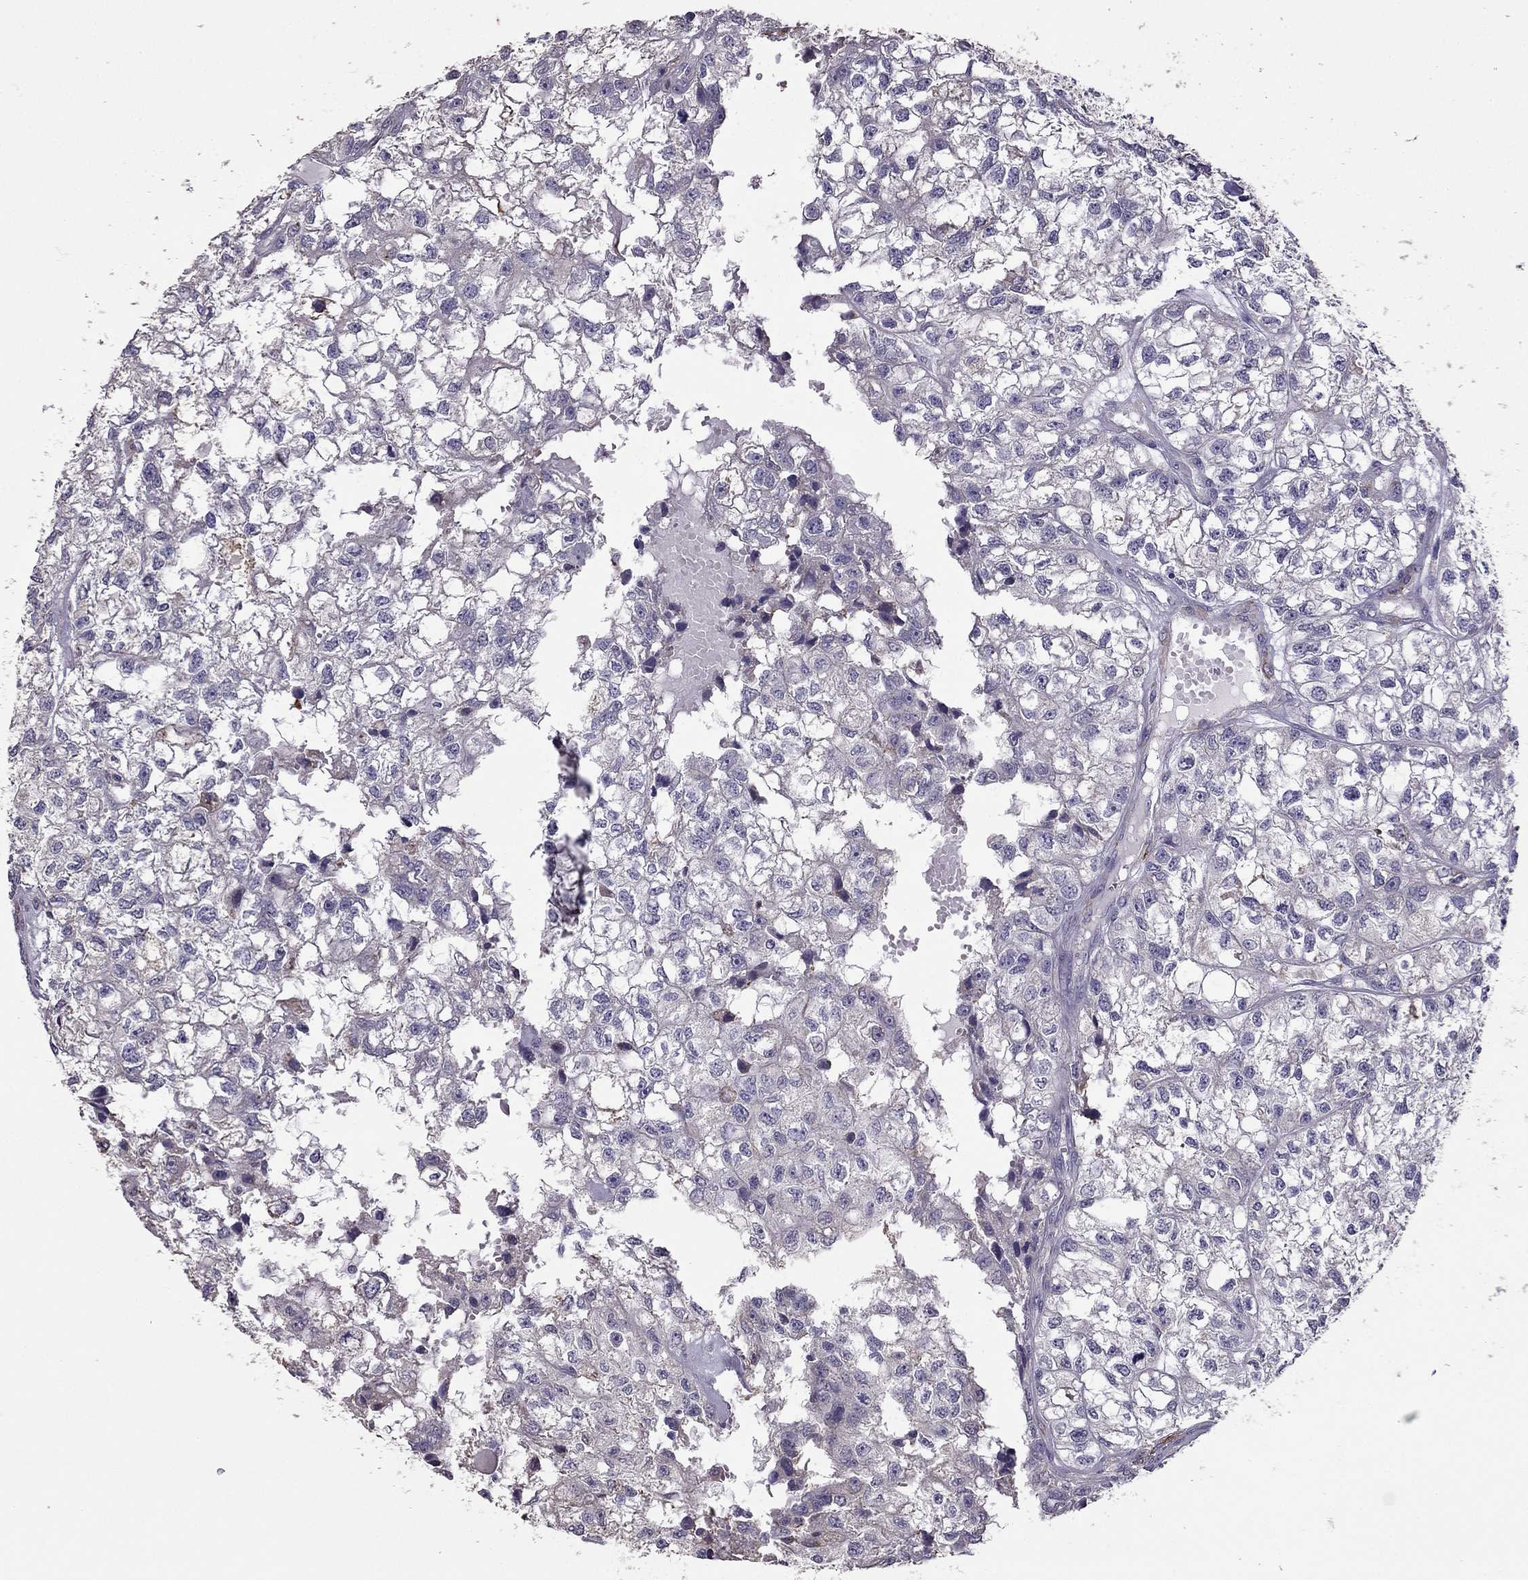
{"staining": {"intensity": "negative", "quantity": "none", "location": "none"}, "tissue": "renal cancer", "cell_type": "Tumor cells", "image_type": "cancer", "snomed": [{"axis": "morphology", "description": "Adenocarcinoma, NOS"}, {"axis": "topography", "description": "Kidney"}], "caption": "Immunohistochemistry (IHC) of human renal cancer shows no staining in tumor cells.", "gene": "CDH9", "patient": {"sex": "male", "age": 56}}